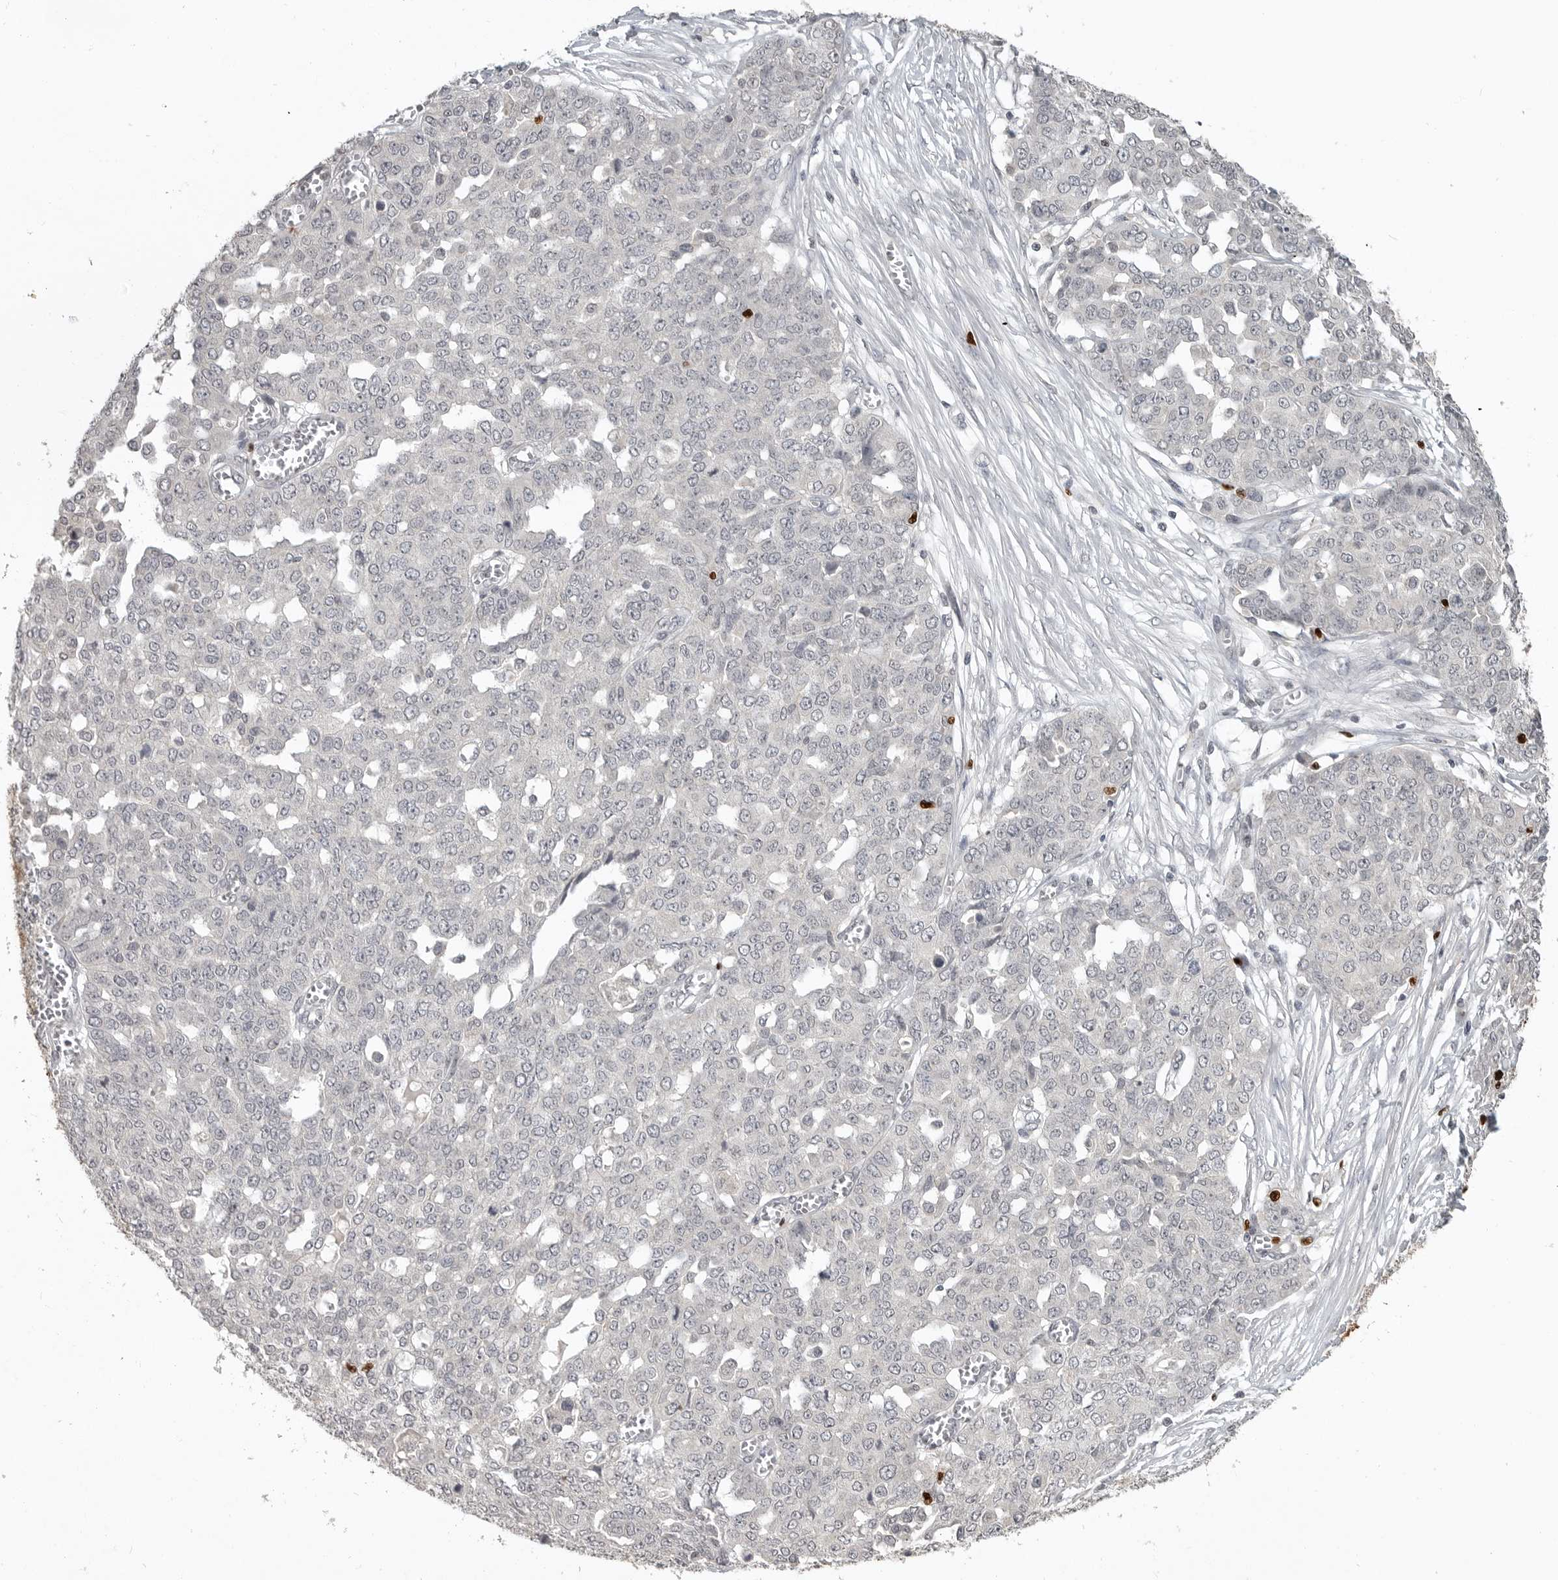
{"staining": {"intensity": "negative", "quantity": "none", "location": "none"}, "tissue": "ovarian cancer", "cell_type": "Tumor cells", "image_type": "cancer", "snomed": [{"axis": "morphology", "description": "Cystadenocarcinoma, serous, NOS"}, {"axis": "topography", "description": "Soft tissue"}, {"axis": "topography", "description": "Ovary"}], "caption": "Immunohistochemical staining of ovarian cancer displays no significant expression in tumor cells. The staining was performed using DAB (3,3'-diaminobenzidine) to visualize the protein expression in brown, while the nuclei were stained in blue with hematoxylin (Magnification: 20x).", "gene": "FOXP3", "patient": {"sex": "female", "age": 57}}